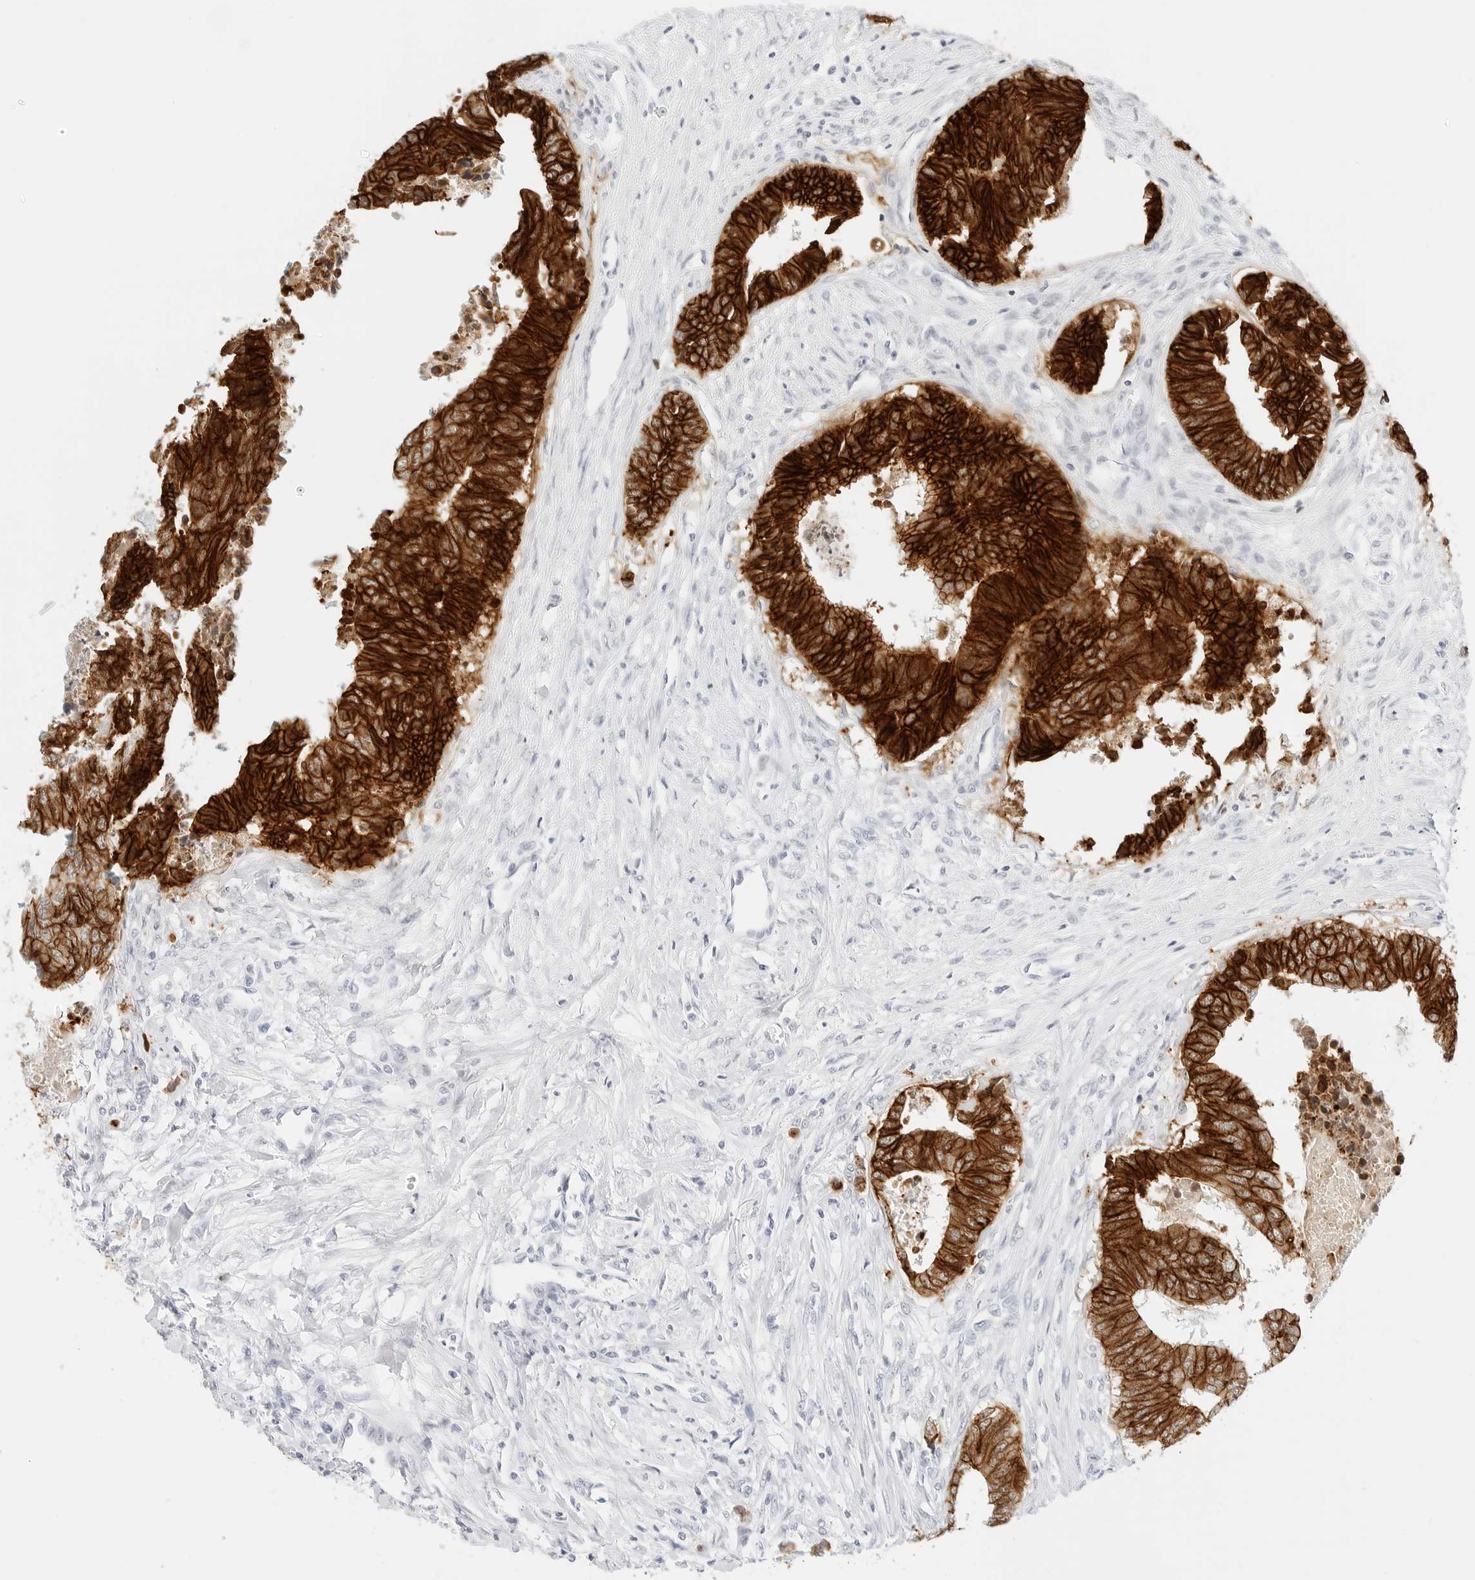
{"staining": {"intensity": "strong", "quantity": ">75%", "location": "cytoplasmic/membranous"}, "tissue": "colorectal cancer", "cell_type": "Tumor cells", "image_type": "cancer", "snomed": [{"axis": "morphology", "description": "Adenocarcinoma, NOS"}, {"axis": "topography", "description": "Rectum"}], "caption": "Tumor cells reveal high levels of strong cytoplasmic/membranous staining in approximately >75% of cells in colorectal adenocarcinoma.", "gene": "CDH1", "patient": {"sex": "male", "age": 84}}